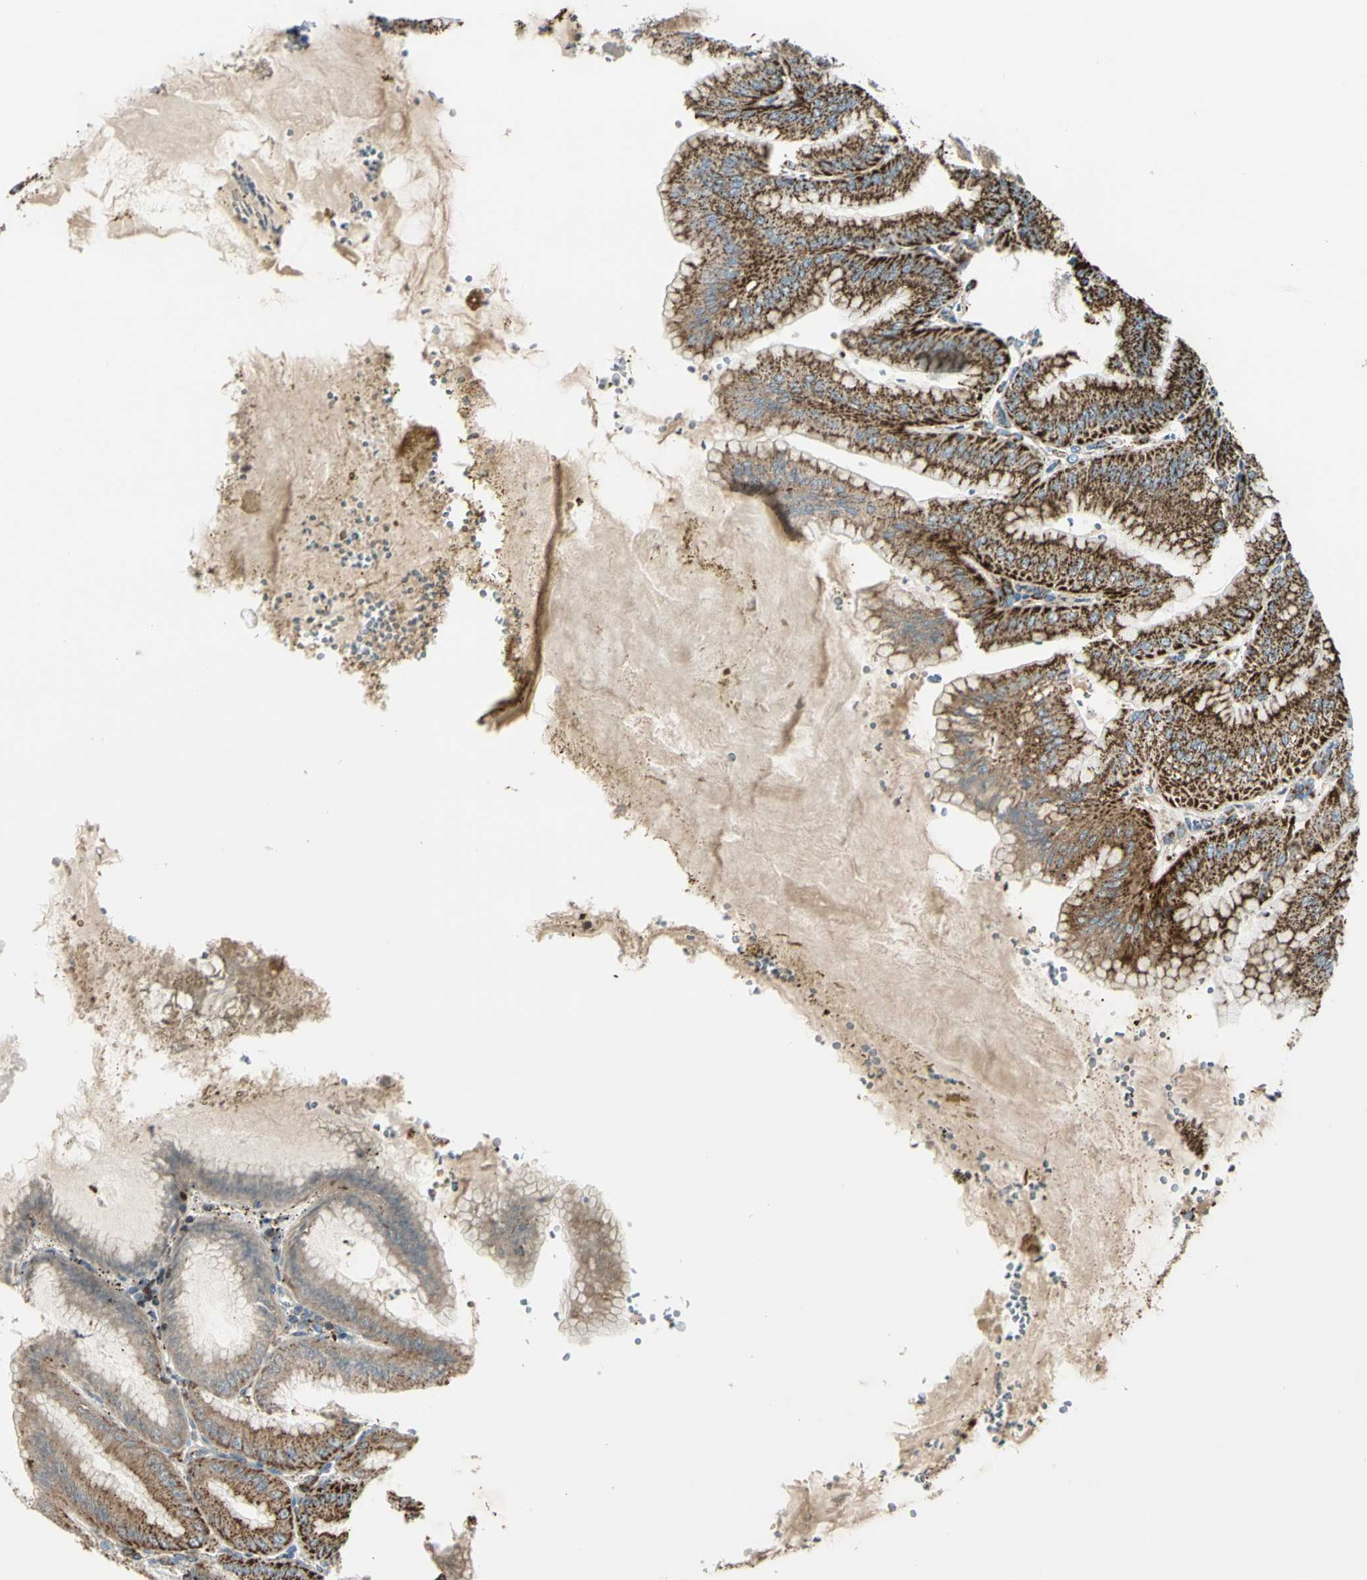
{"staining": {"intensity": "strong", "quantity": ">75%", "location": "cytoplasmic/membranous"}, "tissue": "stomach", "cell_type": "Glandular cells", "image_type": "normal", "snomed": [{"axis": "morphology", "description": "Normal tissue, NOS"}, {"axis": "topography", "description": "Stomach, lower"}], "caption": "Protein expression by immunohistochemistry (IHC) exhibits strong cytoplasmic/membranous expression in about >75% of glandular cells in benign stomach.", "gene": "ME2", "patient": {"sex": "male", "age": 71}}